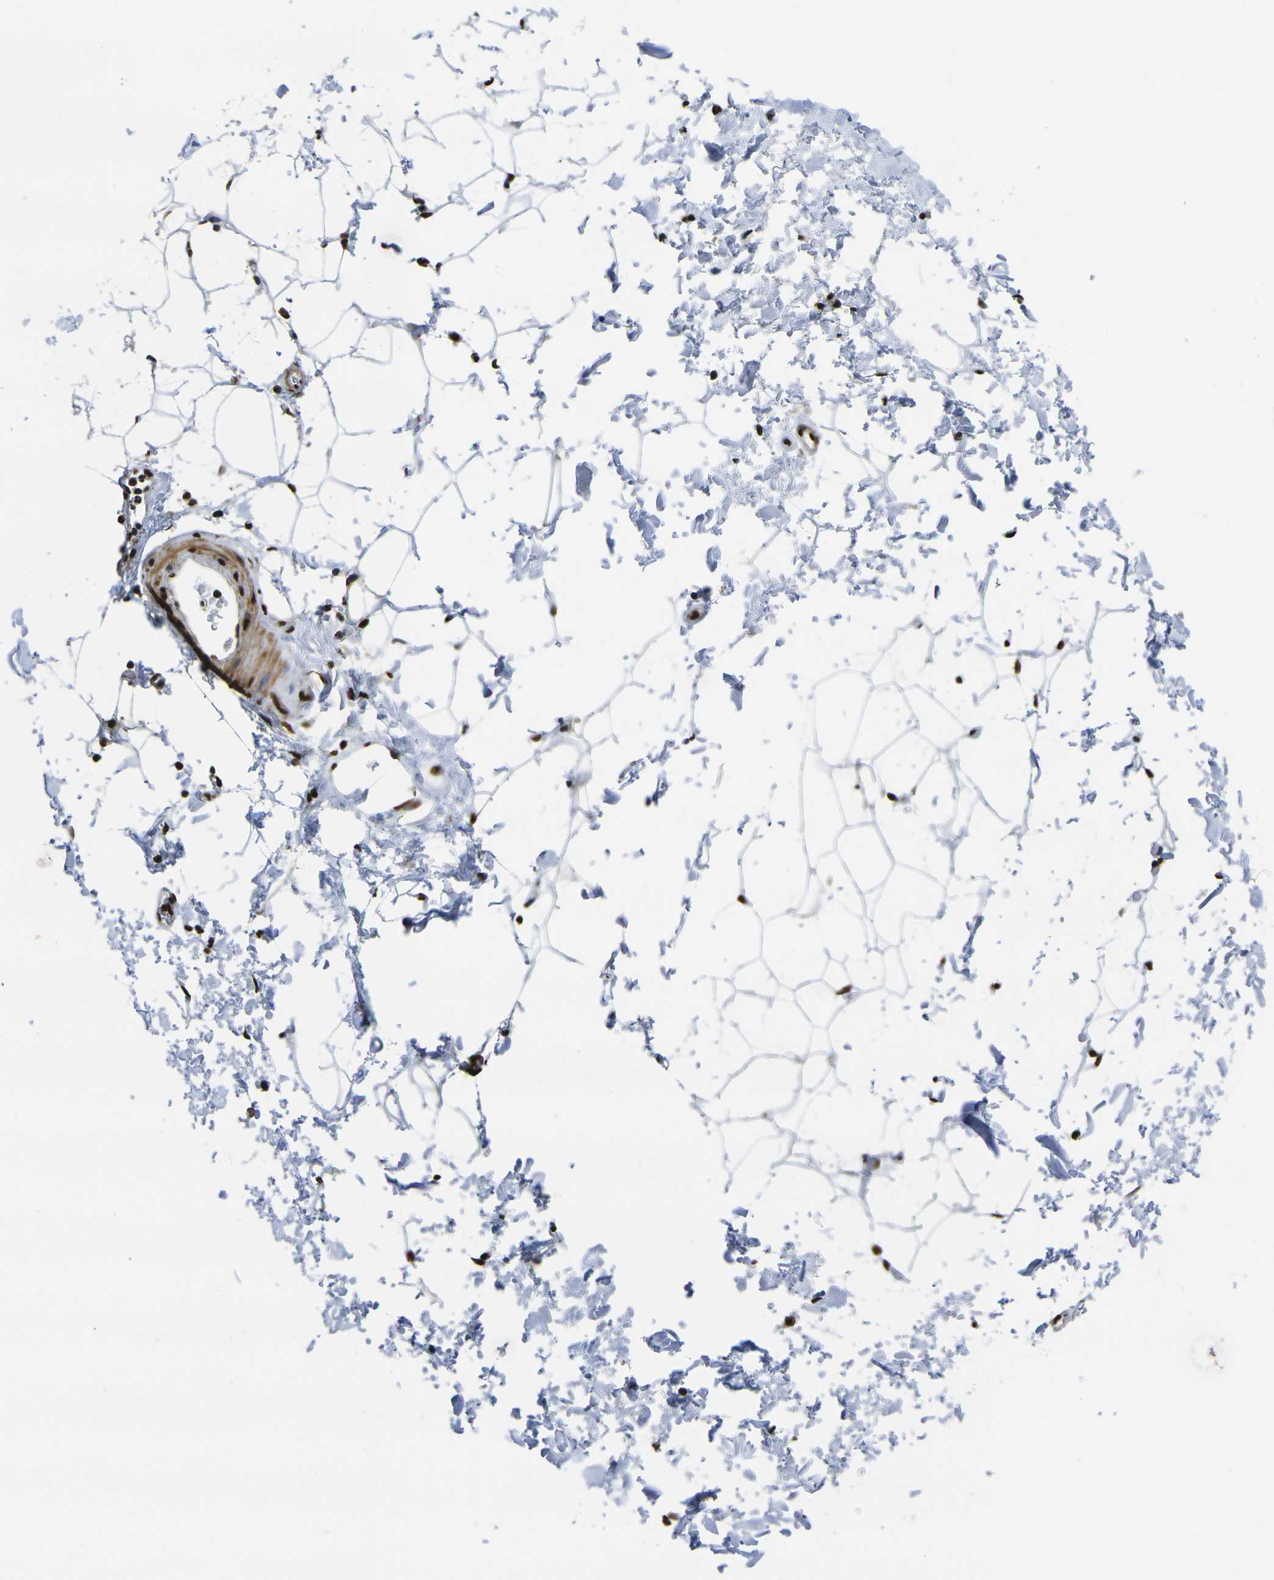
{"staining": {"intensity": "strong", "quantity": "<25%", "location": "nuclear"}, "tissue": "adipose tissue", "cell_type": "Adipocytes", "image_type": "normal", "snomed": [{"axis": "morphology", "description": "Normal tissue, NOS"}, {"axis": "topography", "description": "Soft tissue"}], "caption": "Protein staining of normal adipose tissue displays strong nuclear expression in approximately <25% of adipocytes.", "gene": "SMARCC1", "patient": {"sex": "male", "age": 72}}